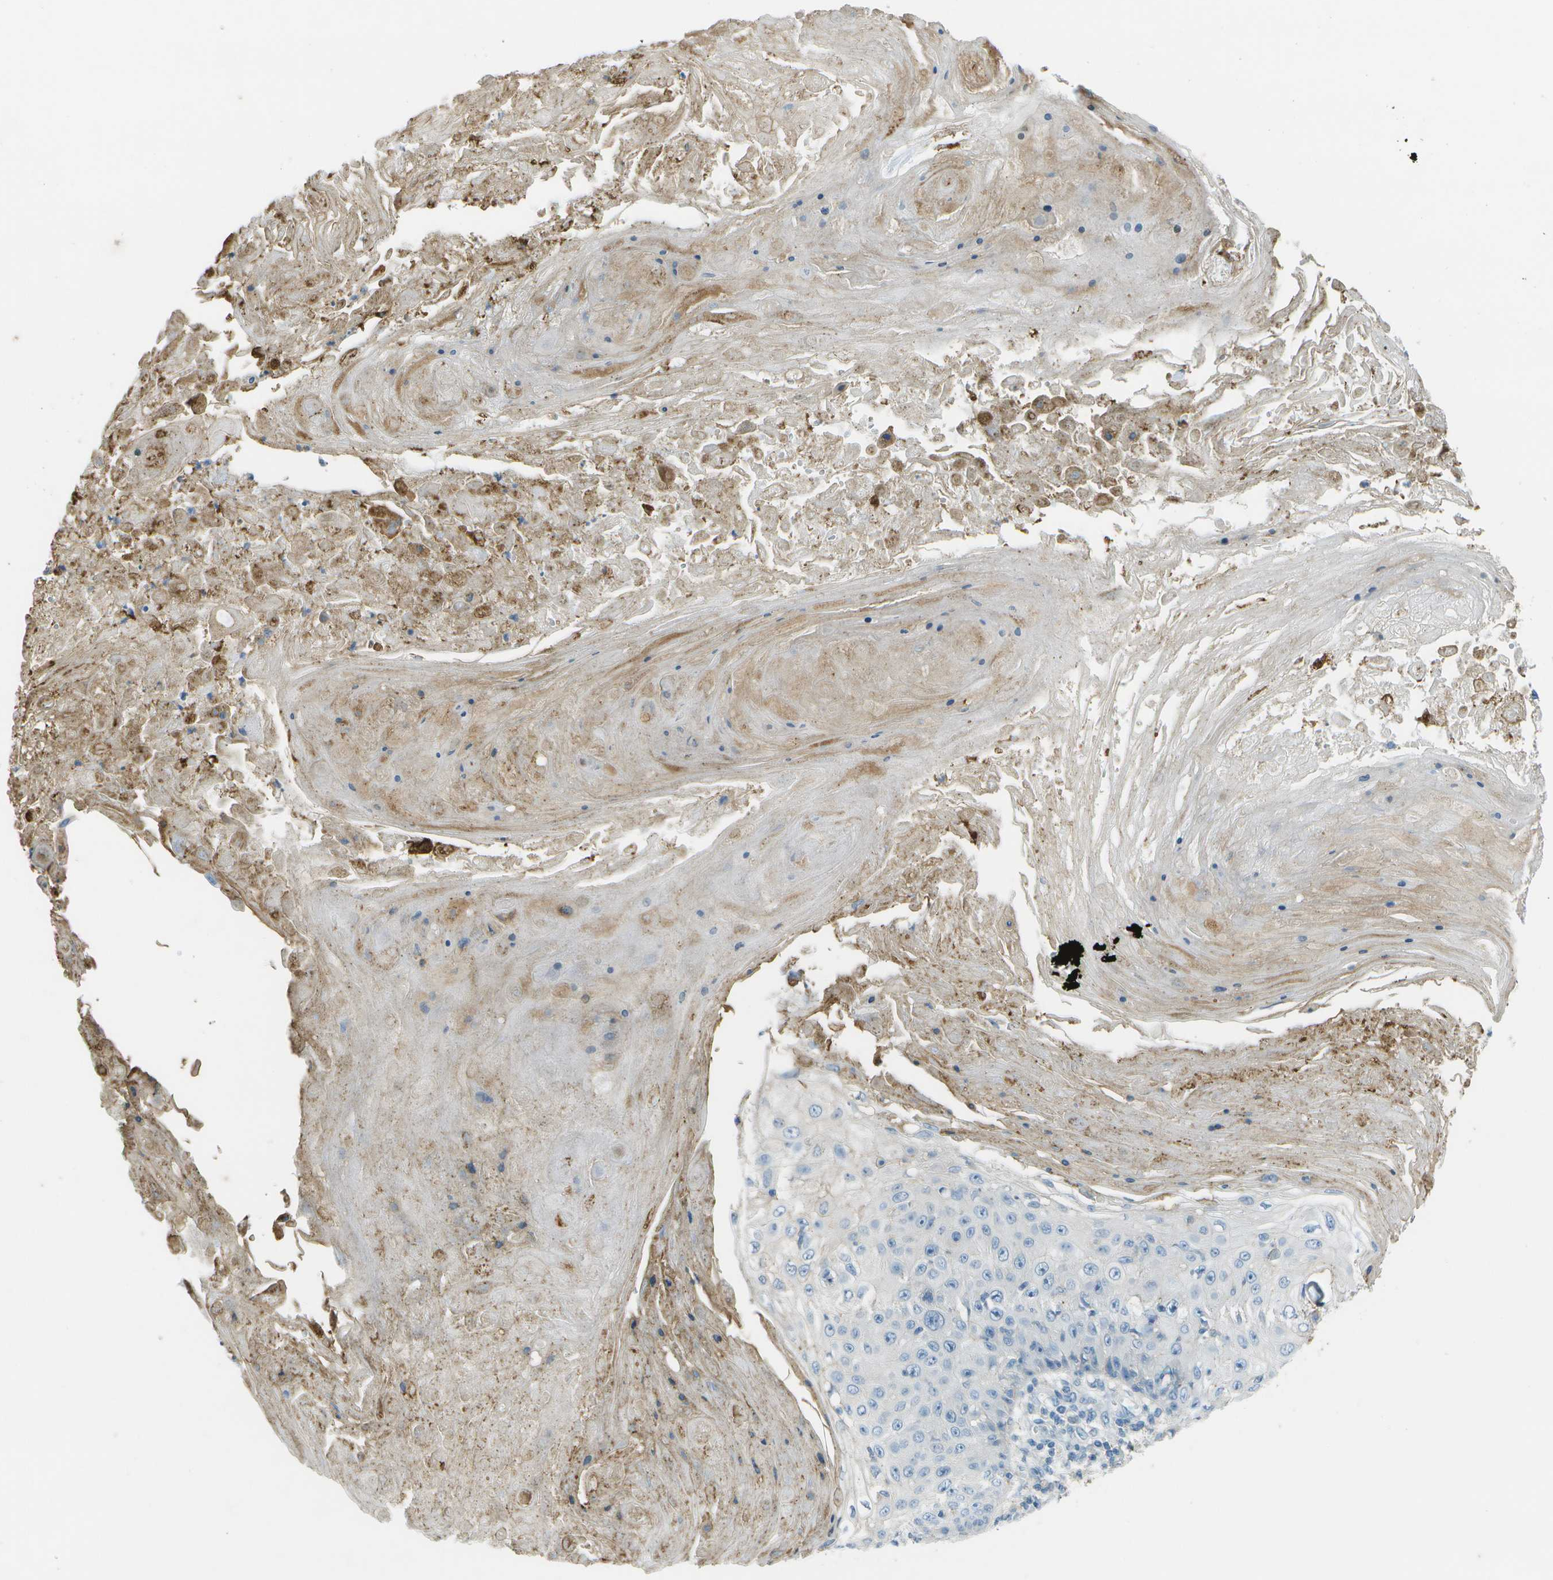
{"staining": {"intensity": "negative", "quantity": "none", "location": "none"}, "tissue": "skin cancer", "cell_type": "Tumor cells", "image_type": "cancer", "snomed": [{"axis": "morphology", "description": "Squamous cell carcinoma, NOS"}, {"axis": "topography", "description": "Skin"}], "caption": "A micrograph of human skin cancer is negative for staining in tumor cells.", "gene": "LRRC66", "patient": {"sex": "male", "age": 86}}